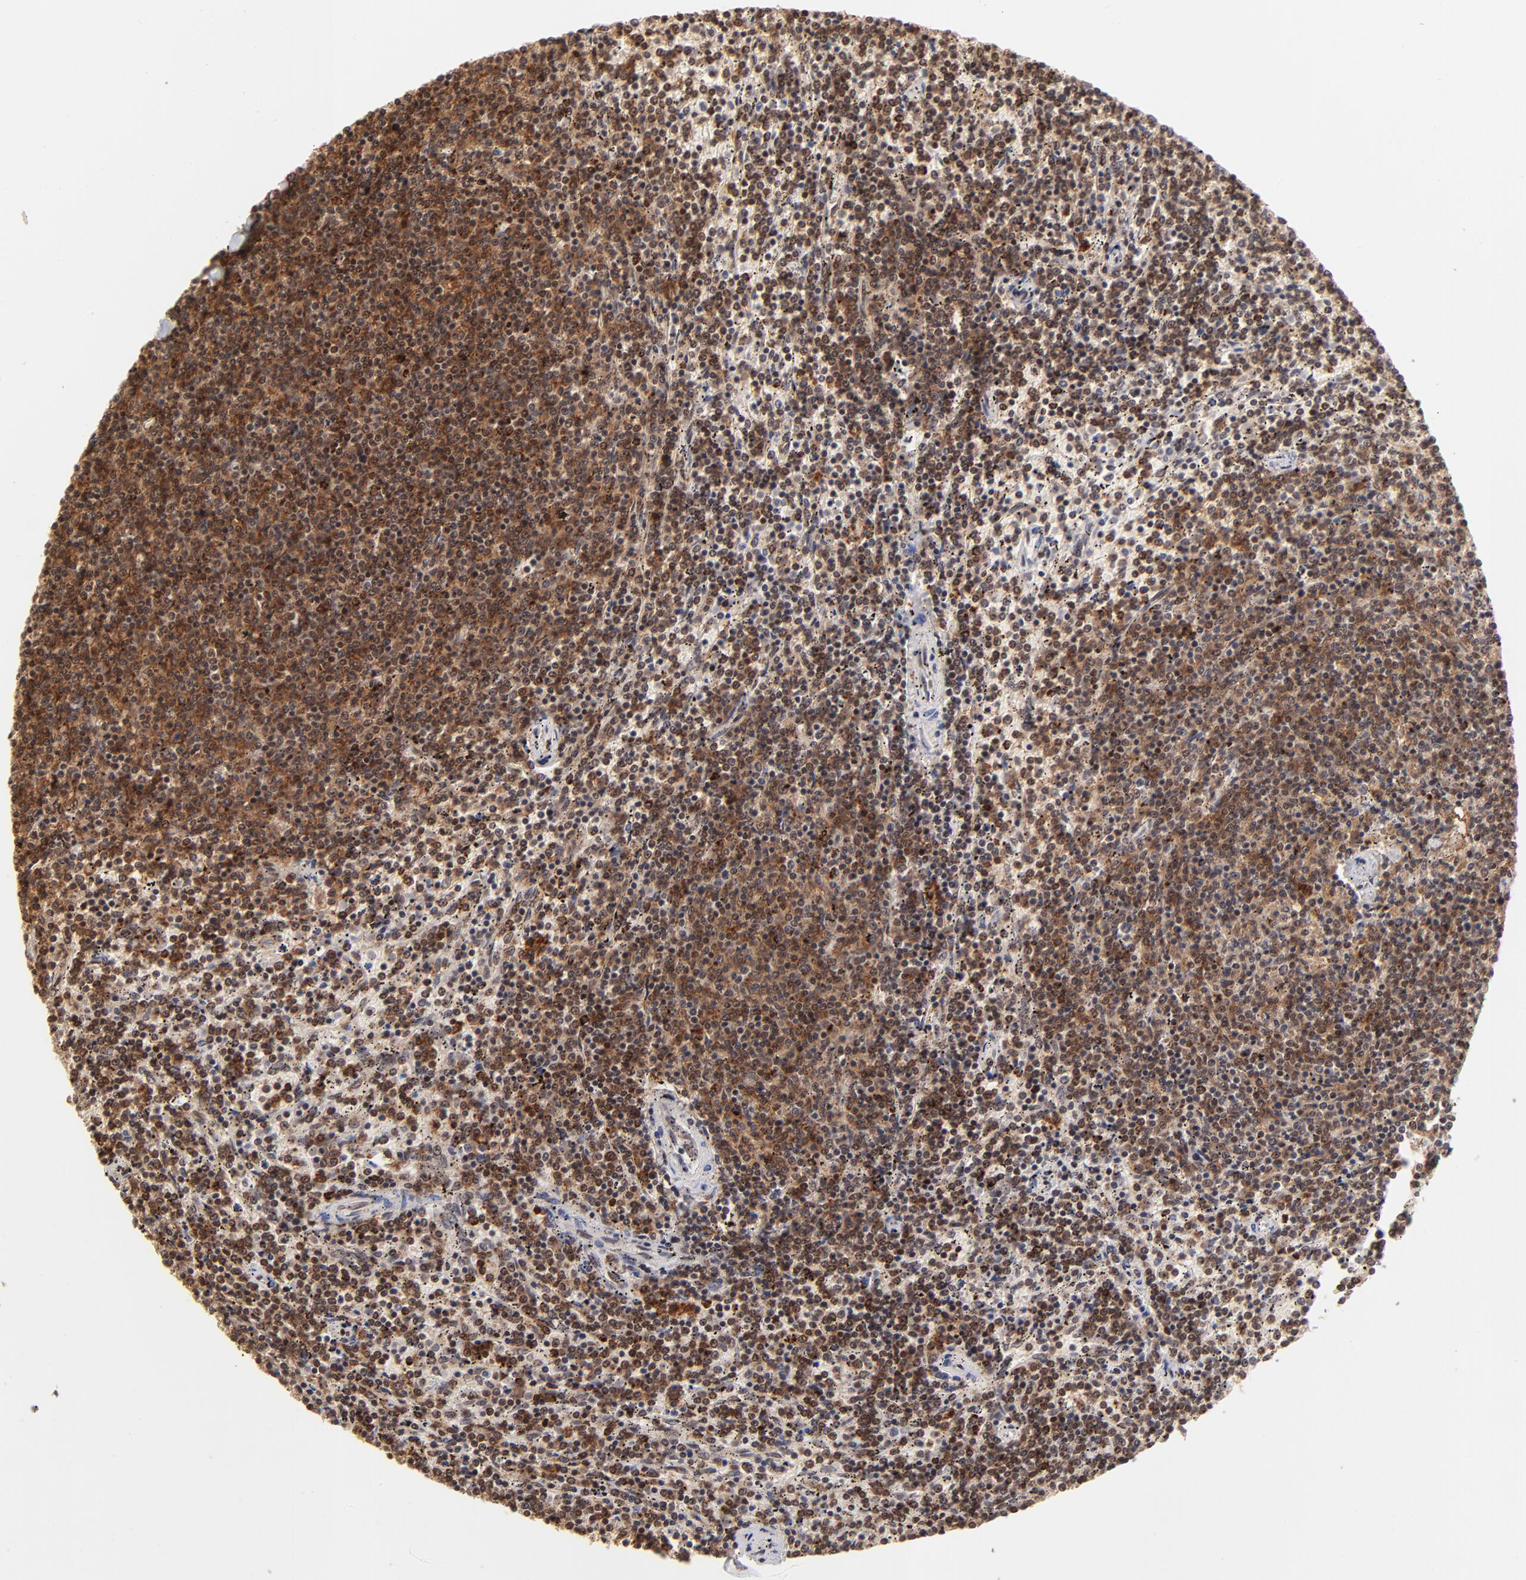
{"staining": {"intensity": "strong", "quantity": "25%-75%", "location": "cytoplasmic/membranous,nuclear"}, "tissue": "lymphoma", "cell_type": "Tumor cells", "image_type": "cancer", "snomed": [{"axis": "morphology", "description": "Malignant lymphoma, non-Hodgkin's type, Low grade"}, {"axis": "topography", "description": "Spleen"}], "caption": "Protein expression analysis of human lymphoma reveals strong cytoplasmic/membranous and nuclear positivity in about 25%-75% of tumor cells.", "gene": "ZNF146", "patient": {"sex": "female", "age": 50}}